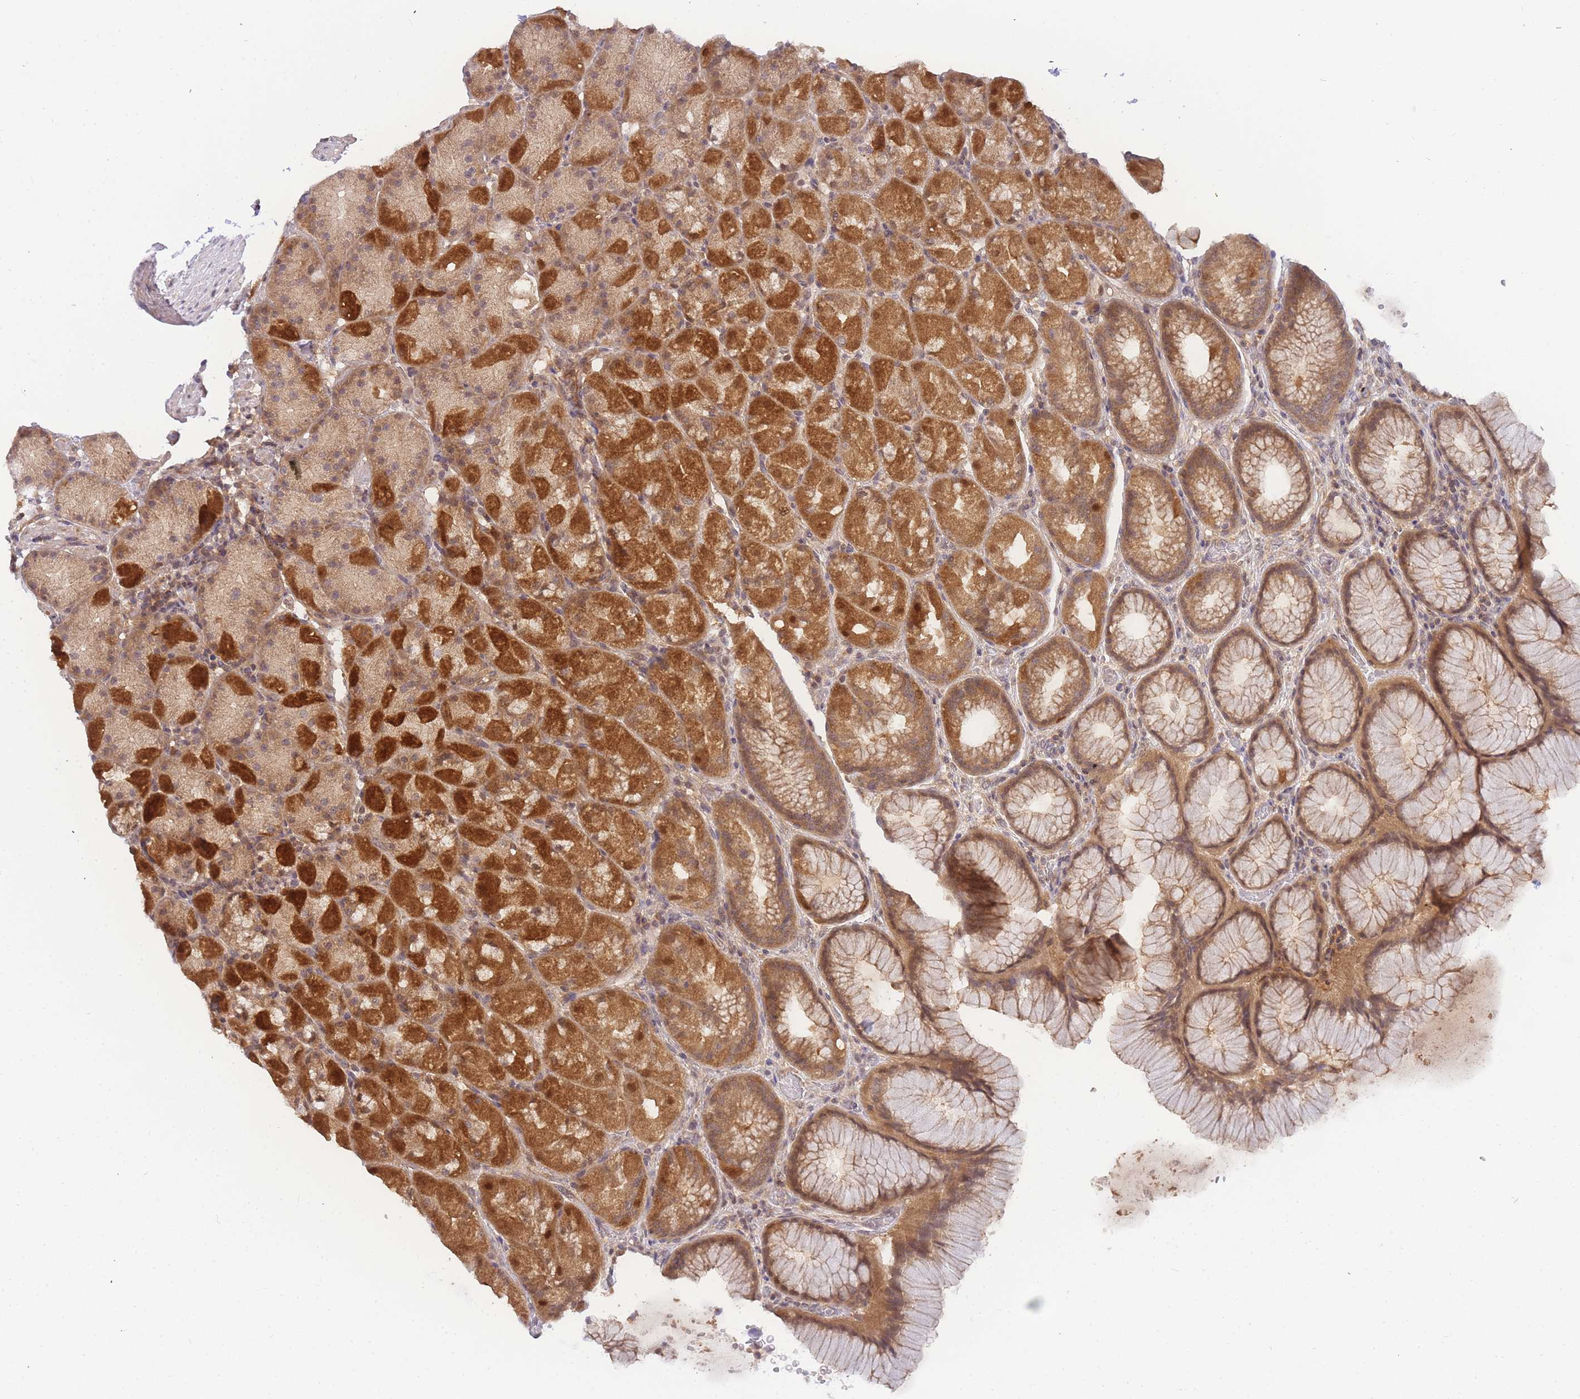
{"staining": {"intensity": "strong", "quantity": ">75%", "location": "cytoplasmic/membranous,nuclear"}, "tissue": "stomach", "cell_type": "Glandular cells", "image_type": "normal", "snomed": [{"axis": "morphology", "description": "Normal tissue, NOS"}, {"axis": "topography", "description": "Stomach, upper"}, {"axis": "topography", "description": "Stomach"}], "caption": "Stomach was stained to show a protein in brown. There is high levels of strong cytoplasmic/membranous,nuclear expression in about >75% of glandular cells. (DAB = brown stain, brightfield microscopy at high magnification).", "gene": "KIAA1191", "patient": {"sex": "male", "age": 48}}